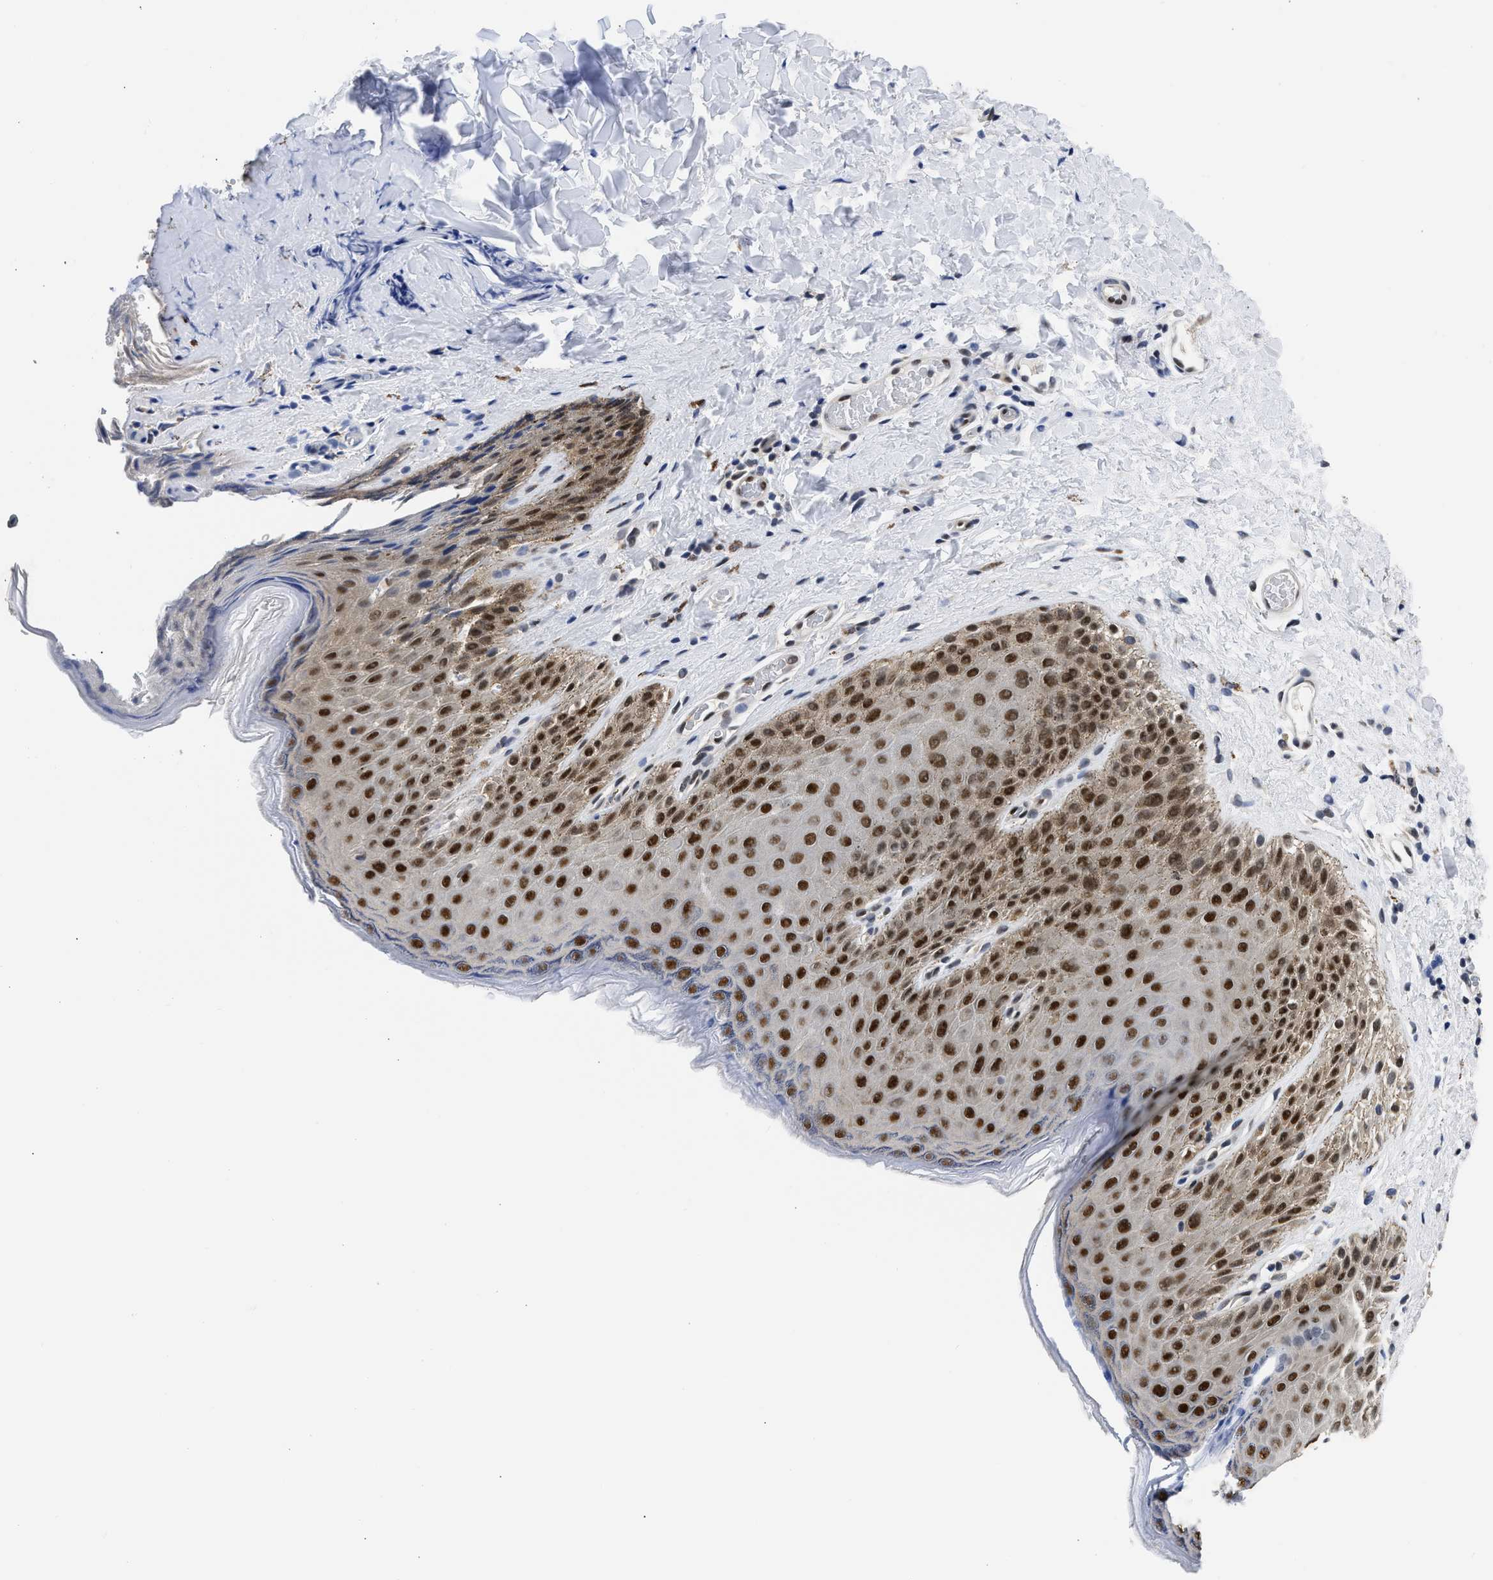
{"staining": {"intensity": "strong", "quantity": "25%-75%", "location": "nuclear"}, "tissue": "skin", "cell_type": "Epidermal cells", "image_type": "normal", "snomed": [{"axis": "morphology", "description": "Normal tissue, NOS"}, {"axis": "topography", "description": "Anal"}], "caption": "Skin stained with immunohistochemistry reveals strong nuclear positivity in approximately 25%-75% of epidermal cells.", "gene": "XPO5", "patient": {"sex": "male", "age": 44}}